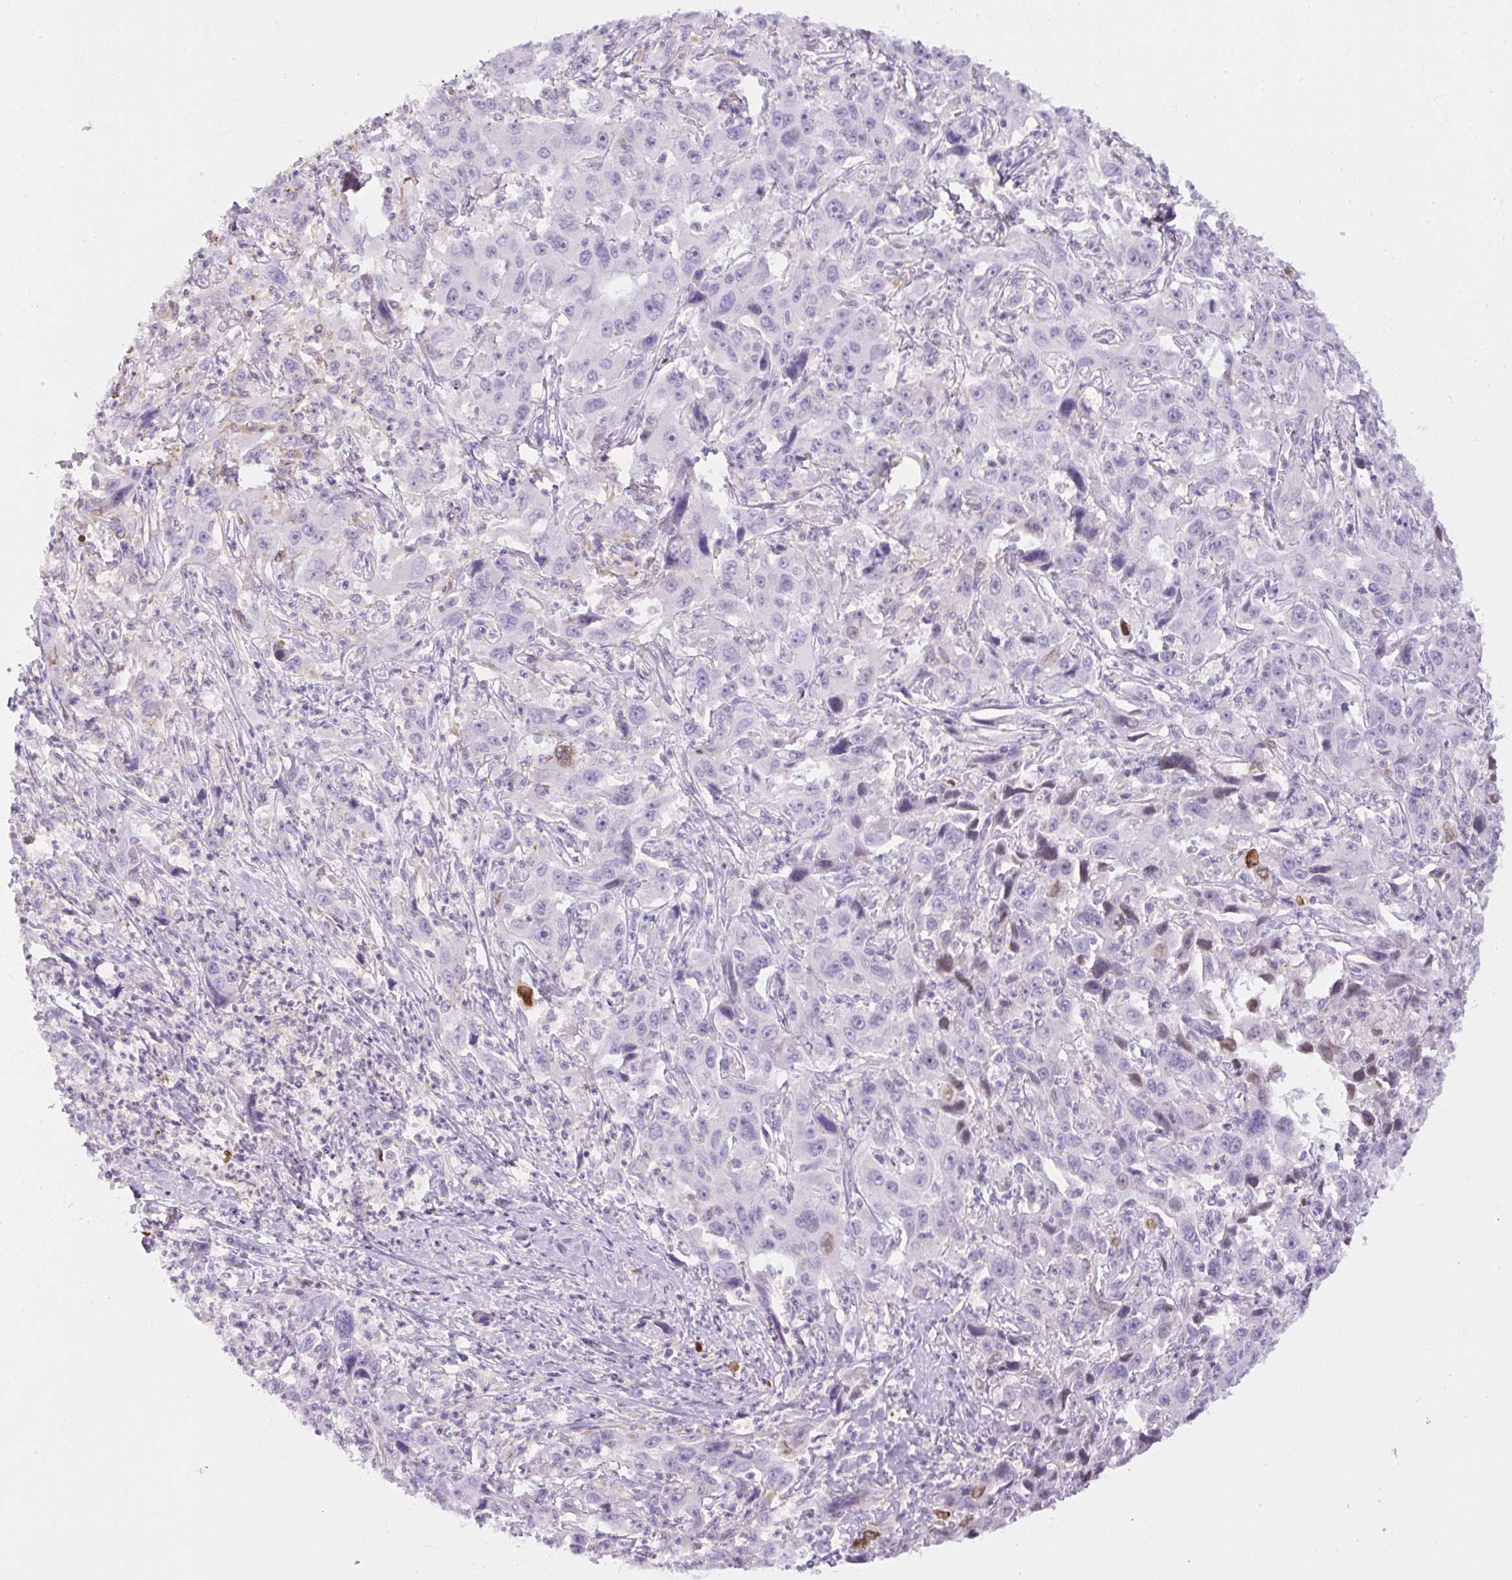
{"staining": {"intensity": "negative", "quantity": "none", "location": "none"}, "tissue": "liver cancer", "cell_type": "Tumor cells", "image_type": "cancer", "snomed": [{"axis": "morphology", "description": "Carcinoma, Hepatocellular, NOS"}, {"axis": "topography", "description": "Liver"}], "caption": "DAB immunohistochemical staining of human hepatocellular carcinoma (liver) exhibits no significant positivity in tumor cells.", "gene": "PIP5KL1", "patient": {"sex": "male", "age": 63}}